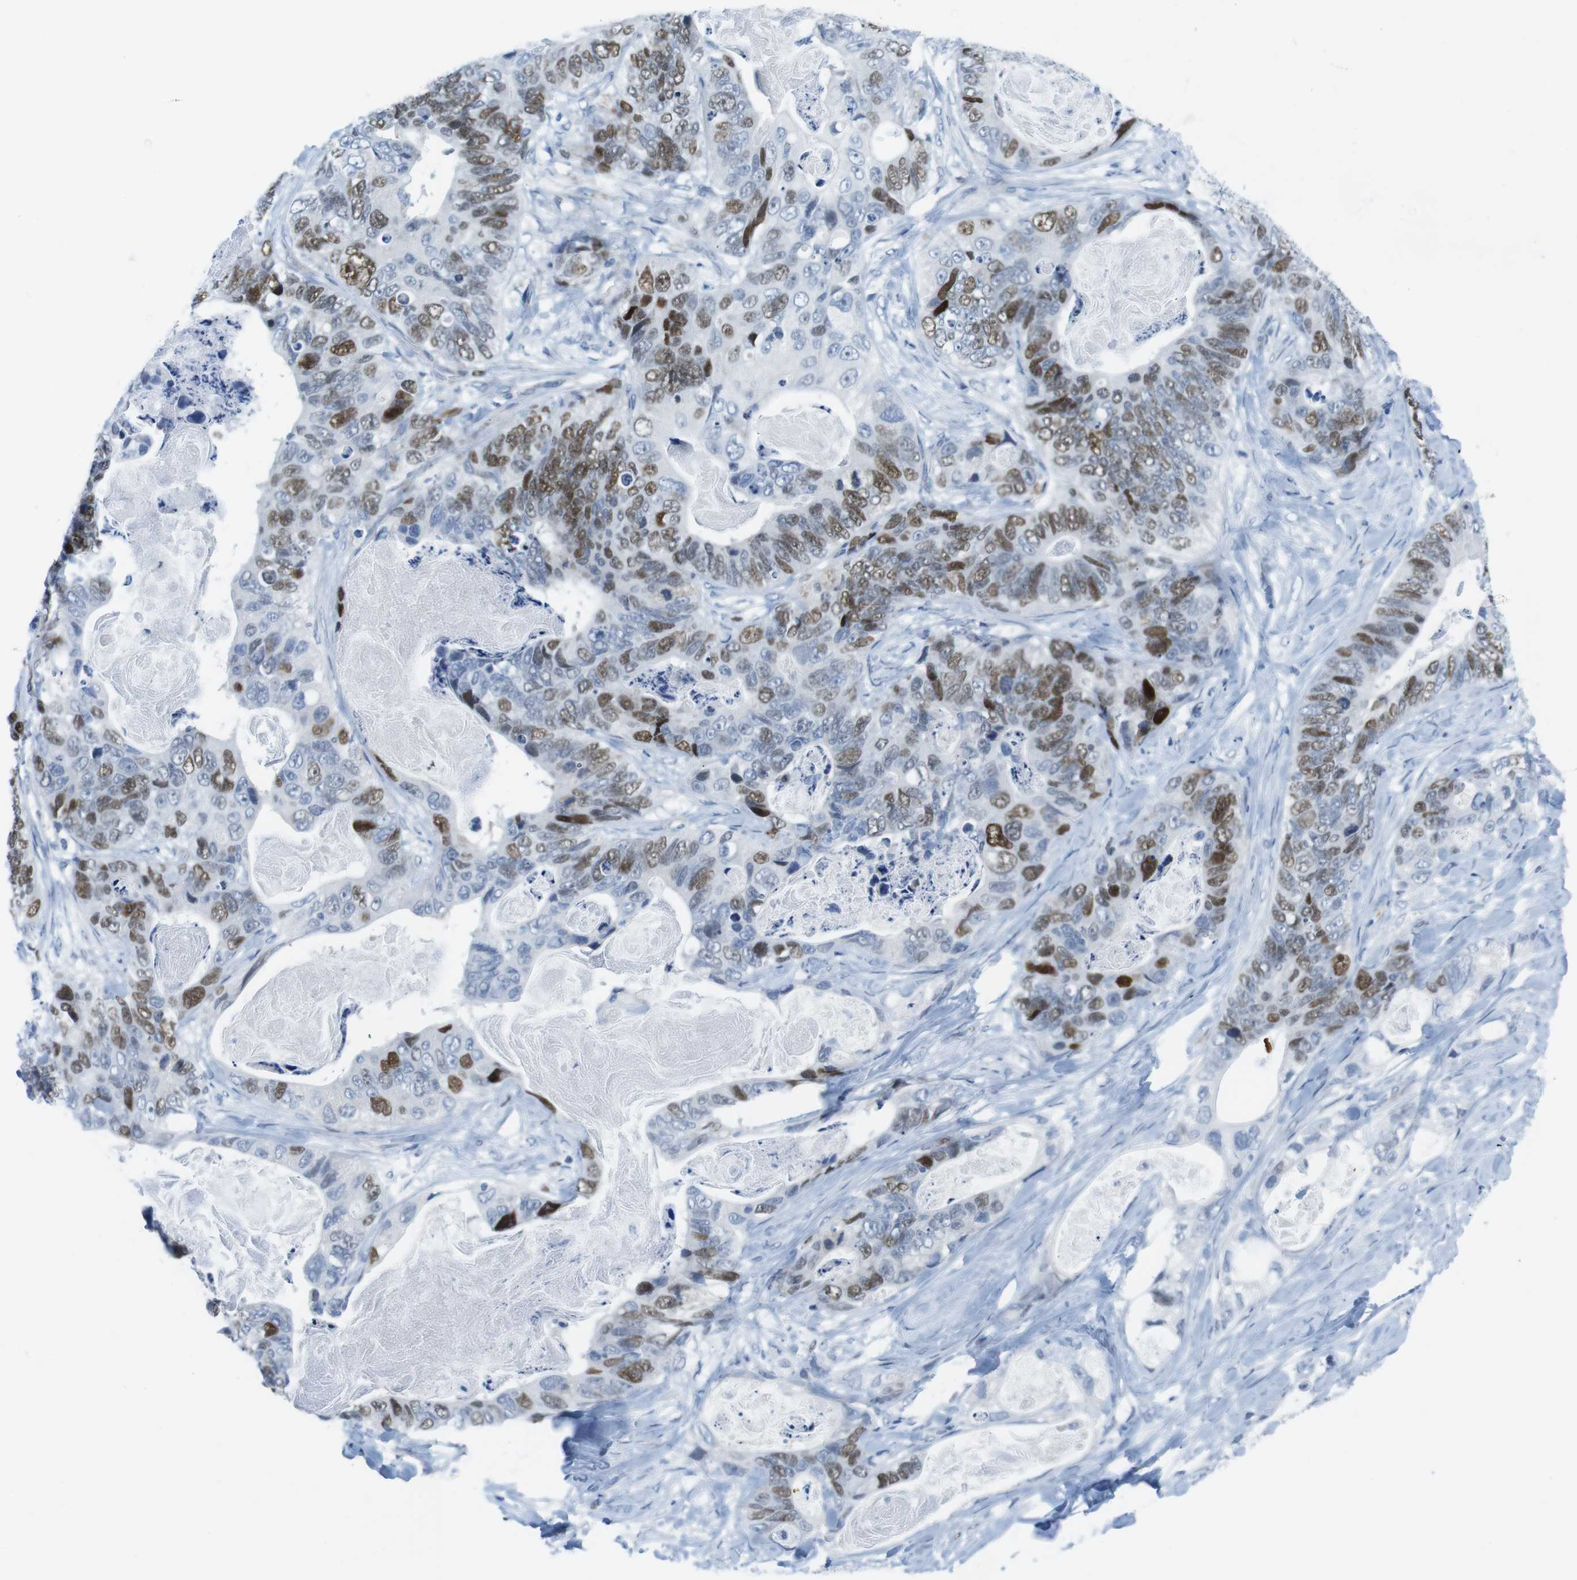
{"staining": {"intensity": "moderate", "quantity": "25%-75%", "location": "nuclear"}, "tissue": "stomach cancer", "cell_type": "Tumor cells", "image_type": "cancer", "snomed": [{"axis": "morphology", "description": "Adenocarcinoma, NOS"}, {"axis": "topography", "description": "Stomach"}], "caption": "Protein expression analysis of human stomach cancer (adenocarcinoma) reveals moderate nuclear staining in approximately 25%-75% of tumor cells.", "gene": "CHAF1A", "patient": {"sex": "female", "age": 89}}